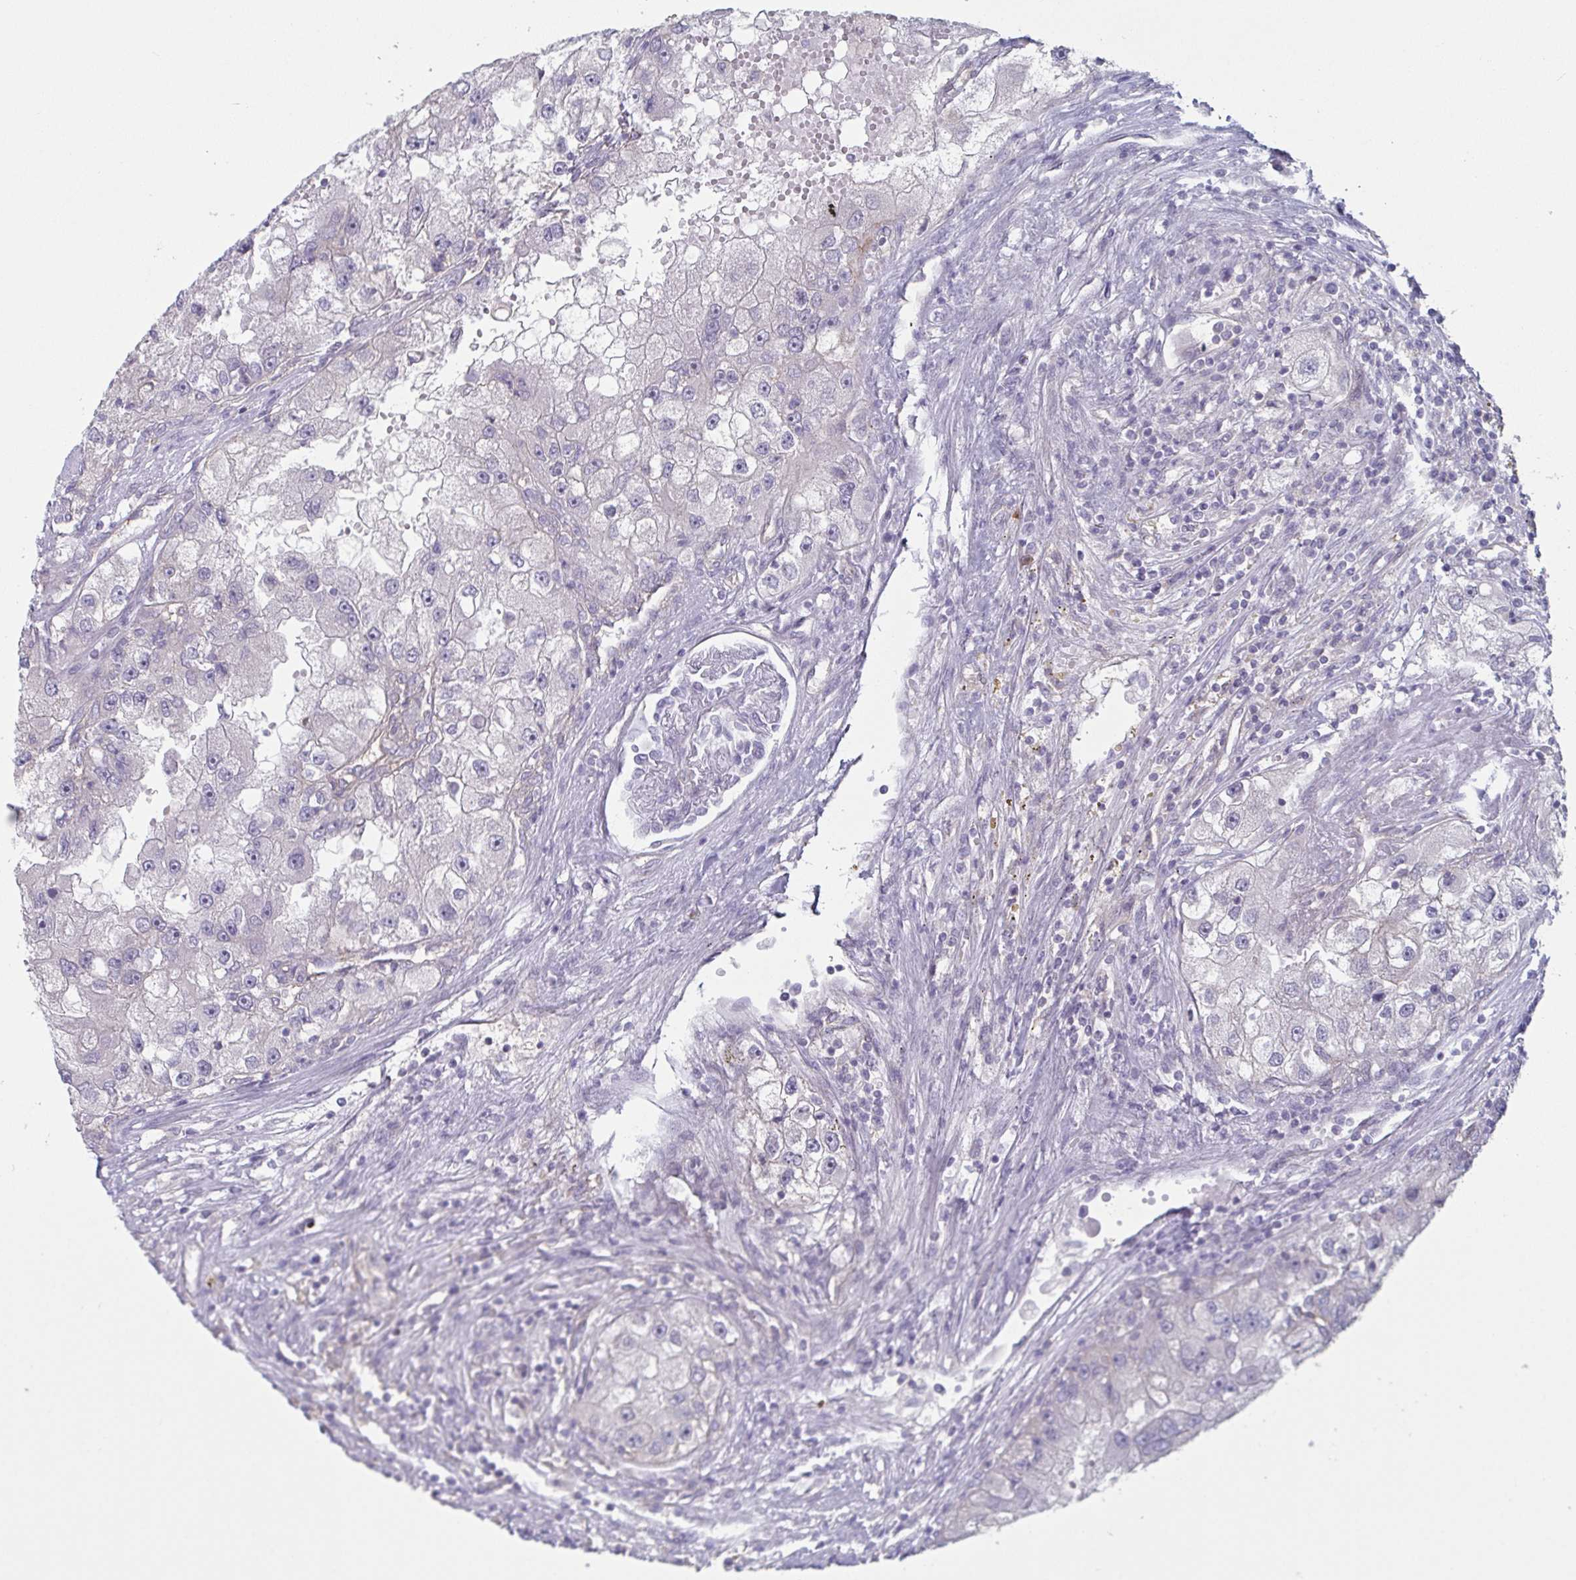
{"staining": {"intensity": "negative", "quantity": "none", "location": "none"}, "tissue": "renal cancer", "cell_type": "Tumor cells", "image_type": "cancer", "snomed": [{"axis": "morphology", "description": "Adenocarcinoma, NOS"}, {"axis": "topography", "description": "Kidney"}], "caption": "Immunohistochemistry (IHC) of renal adenocarcinoma shows no positivity in tumor cells.", "gene": "STK26", "patient": {"sex": "male", "age": 63}}